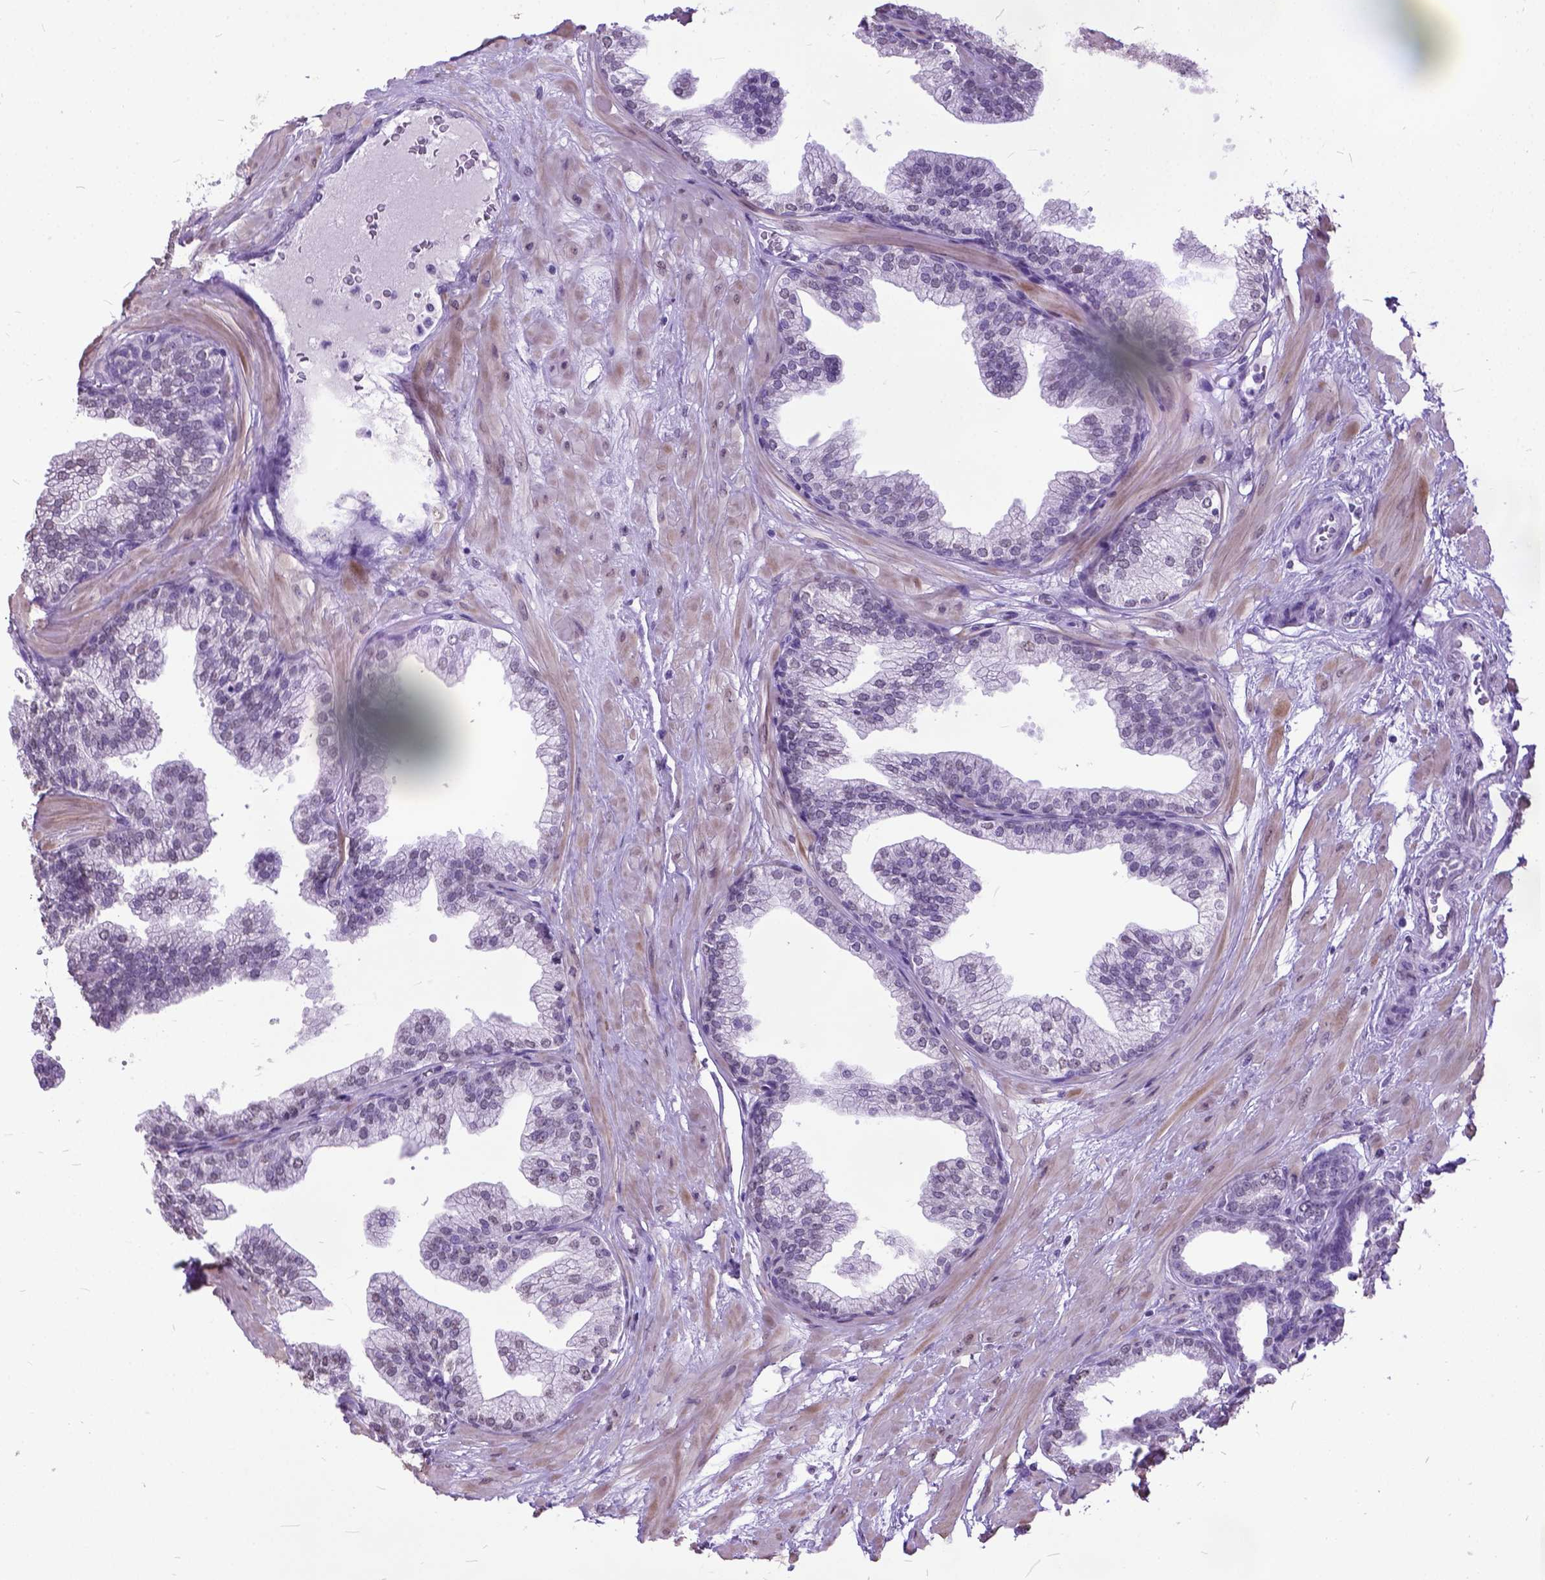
{"staining": {"intensity": "negative", "quantity": "none", "location": "none"}, "tissue": "prostate", "cell_type": "Glandular cells", "image_type": "normal", "snomed": [{"axis": "morphology", "description": "Normal tissue, NOS"}, {"axis": "topography", "description": "Prostate"}], "caption": "Glandular cells are negative for protein expression in unremarkable human prostate. (DAB IHC with hematoxylin counter stain).", "gene": "MARCHF10", "patient": {"sex": "male", "age": 37}}